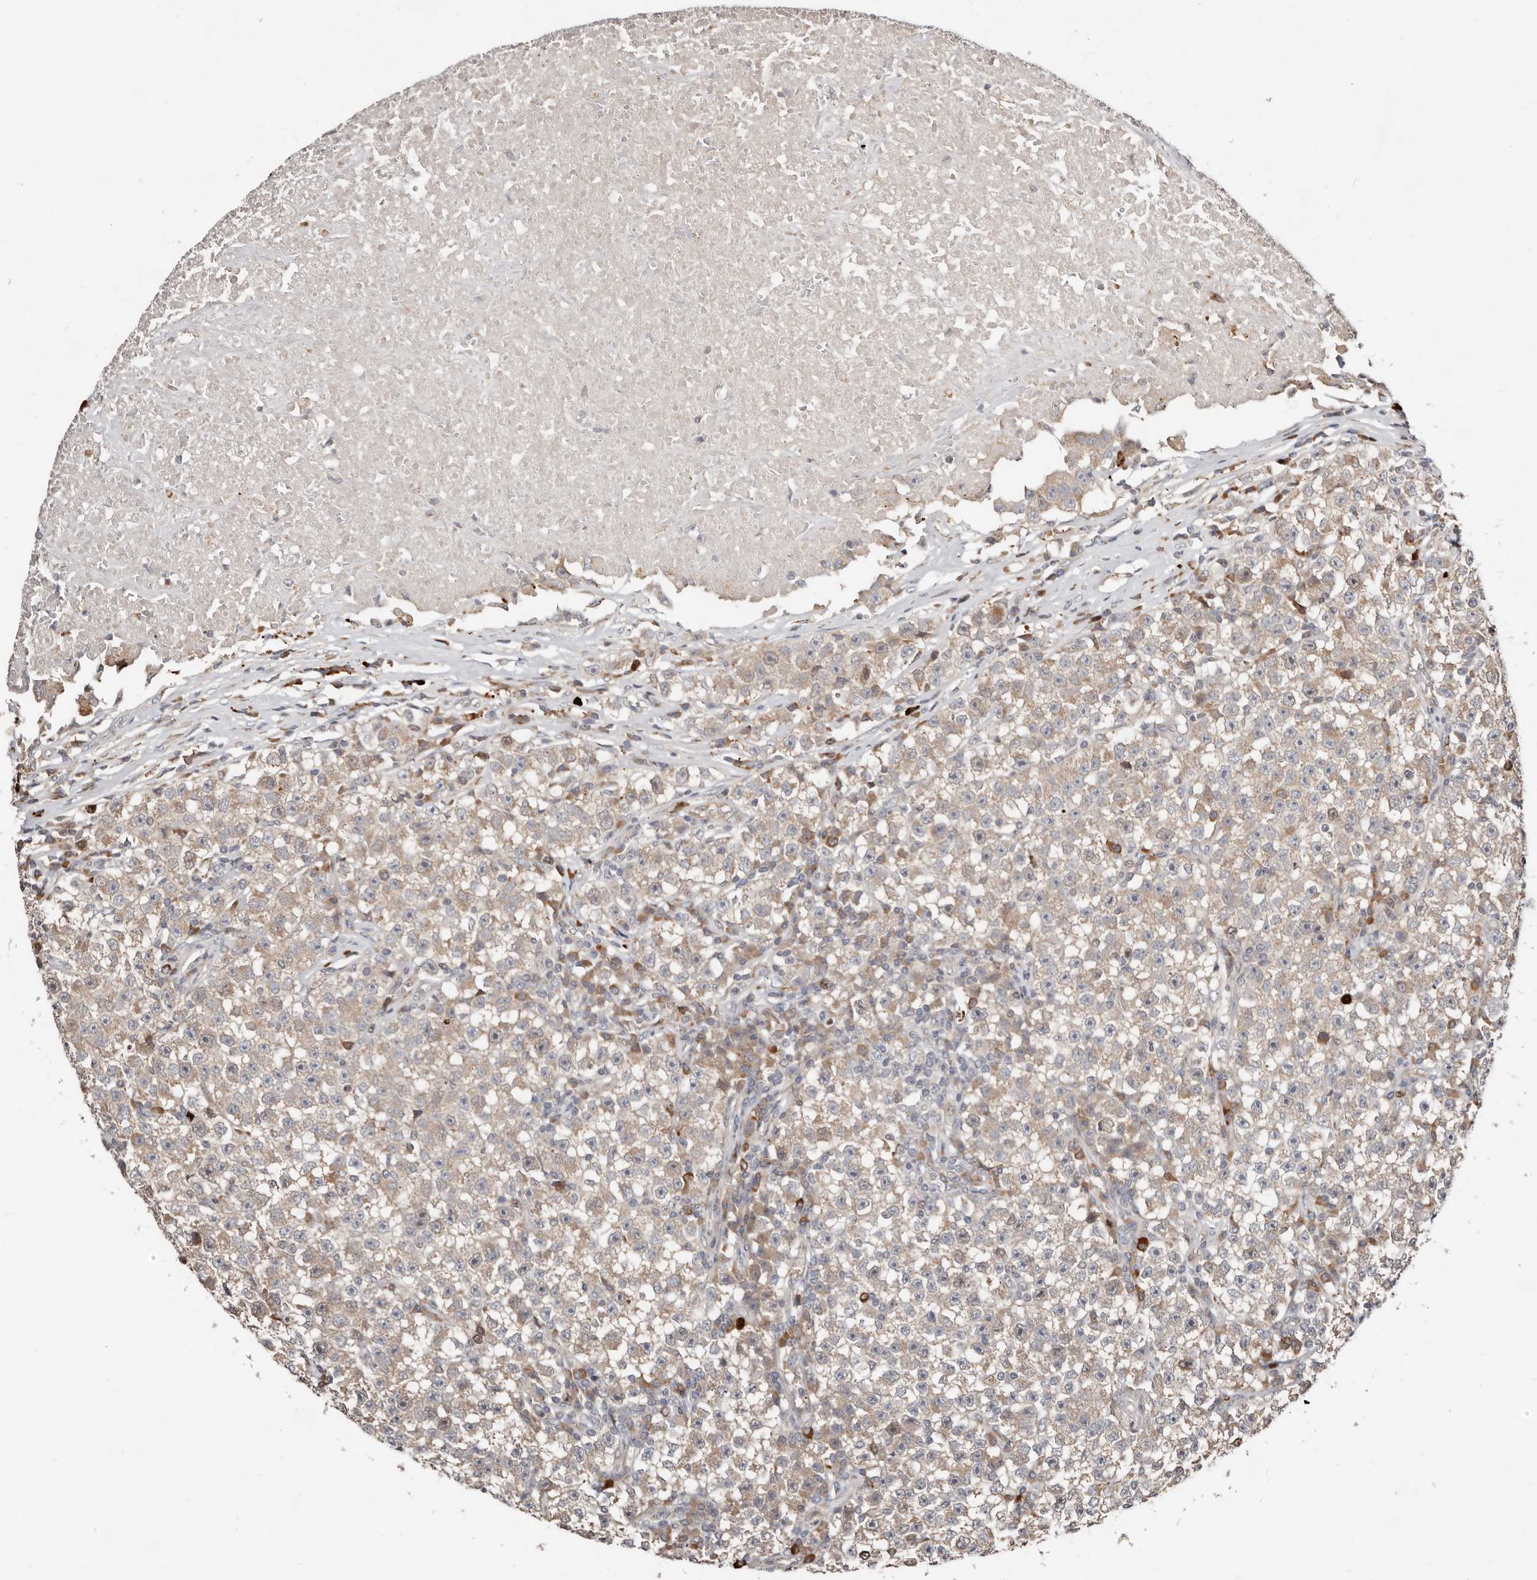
{"staining": {"intensity": "weak", "quantity": ">75%", "location": "cytoplasmic/membranous"}, "tissue": "testis cancer", "cell_type": "Tumor cells", "image_type": "cancer", "snomed": [{"axis": "morphology", "description": "Seminoma, NOS"}, {"axis": "topography", "description": "Testis"}], "caption": "Testis cancer (seminoma) stained for a protein displays weak cytoplasmic/membranous positivity in tumor cells.", "gene": "SMYD4", "patient": {"sex": "male", "age": 22}}